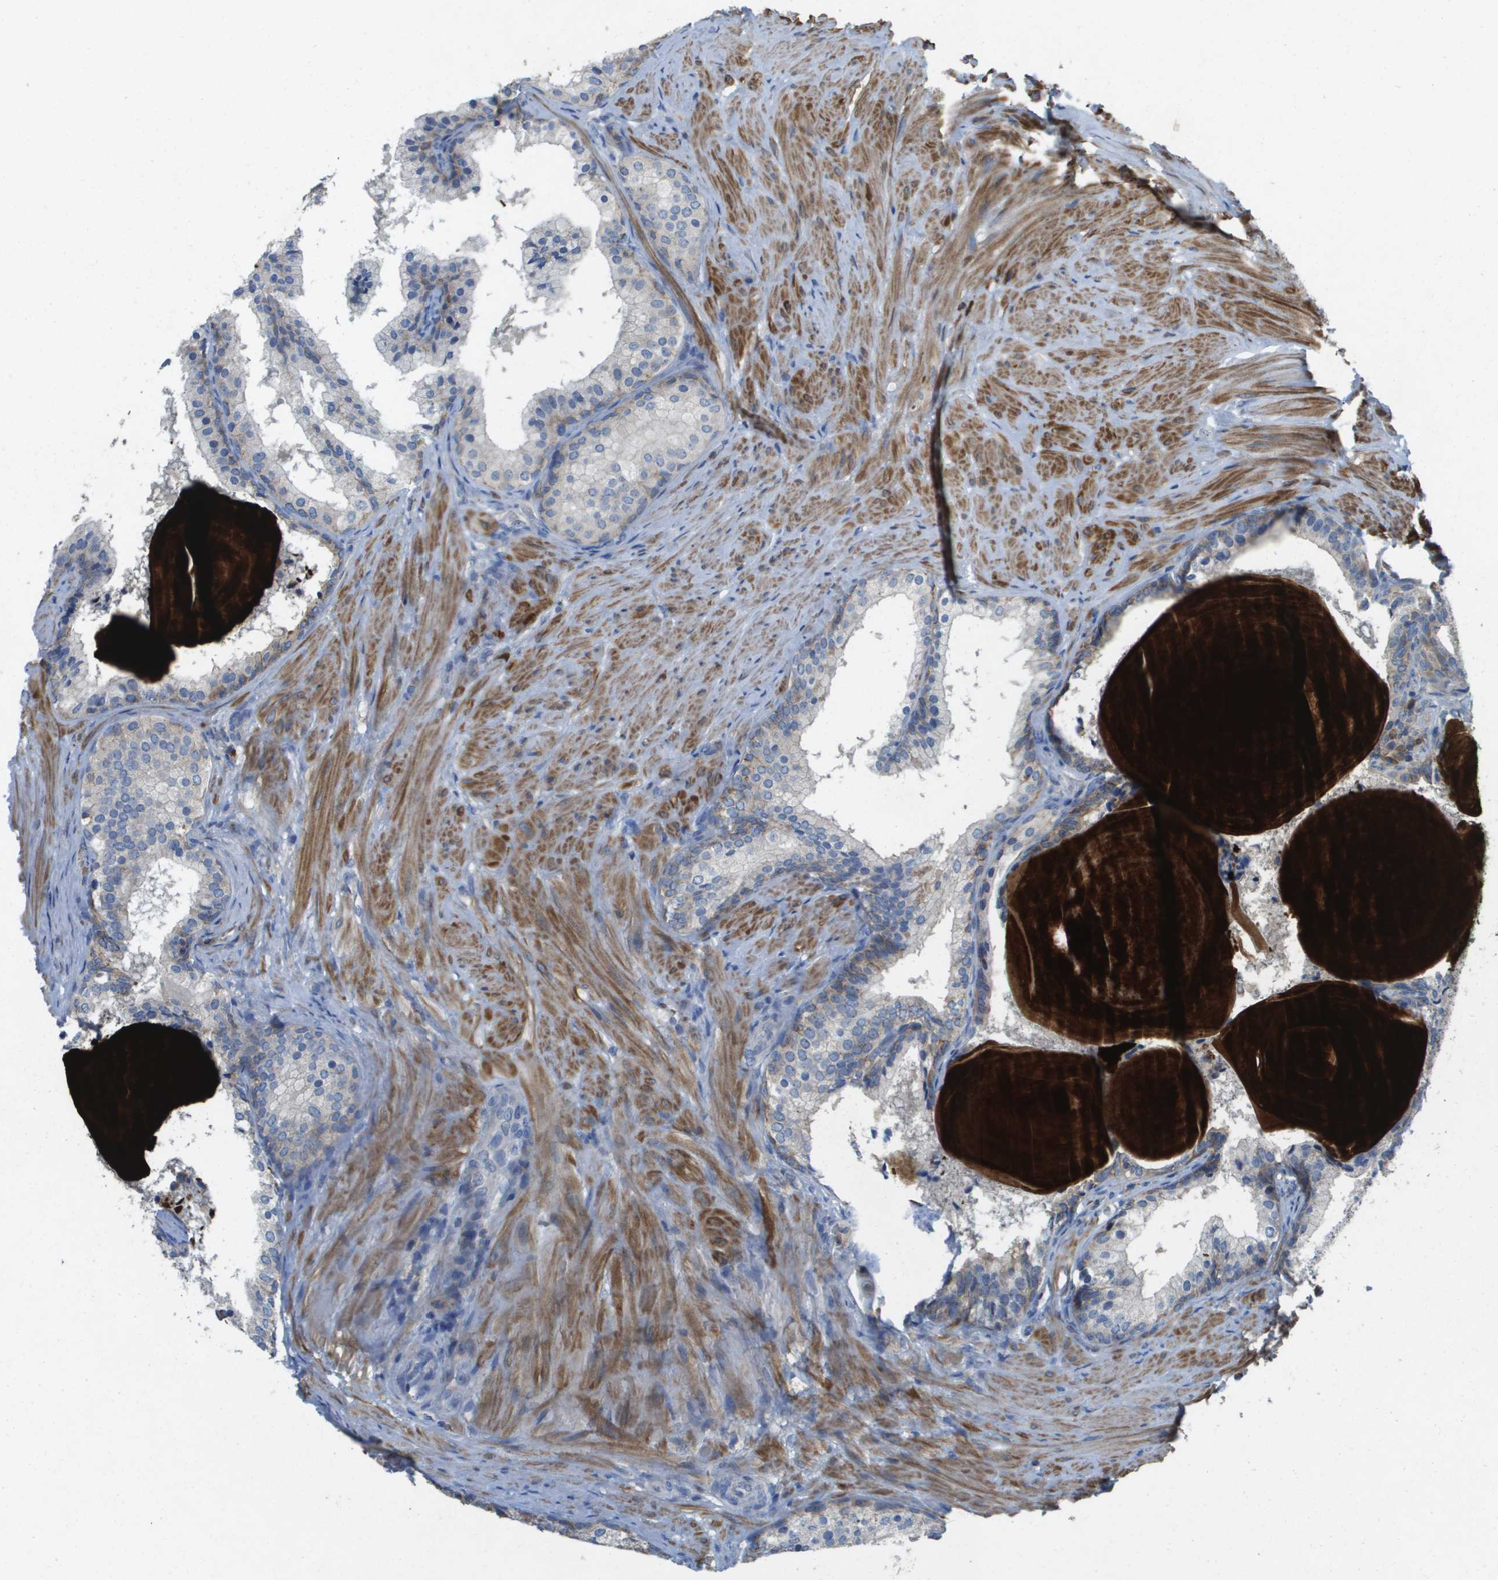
{"staining": {"intensity": "negative", "quantity": "none", "location": "none"}, "tissue": "prostate cancer", "cell_type": "Tumor cells", "image_type": "cancer", "snomed": [{"axis": "morphology", "description": "Adenocarcinoma, Low grade"}, {"axis": "topography", "description": "Prostate"}], "caption": "Prostate cancer stained for a protein using immunohistochemistry exhibits no expression tumor cells.", "gene": "CLCA4", "patient": {"sex": "male", "age": 69}}